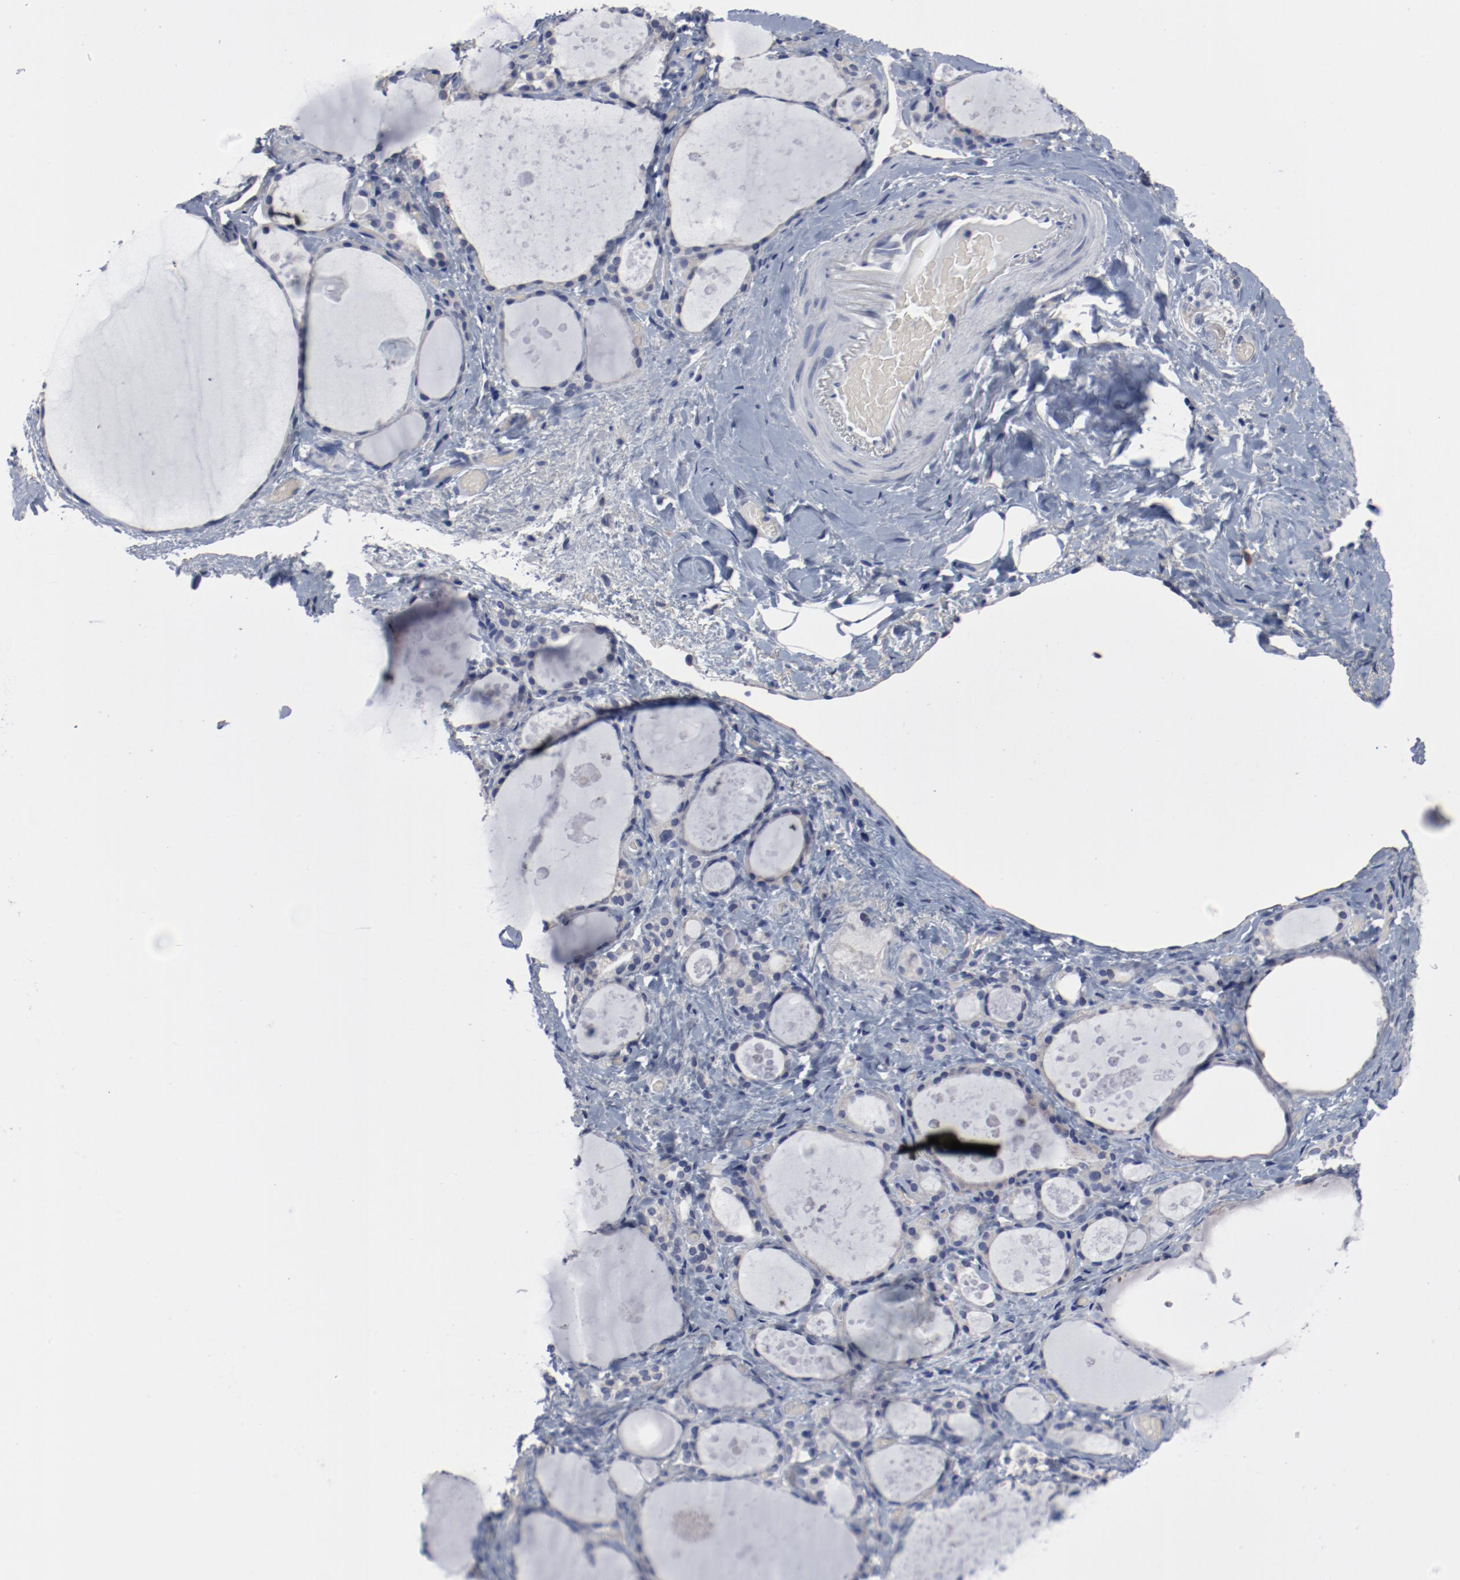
{"staining": {"intensity": "negative", "quantity": "none", "location": "none"}, "tissue": "thyroid gland", "cell_type": "Glandular cells", "image_type": "normal", "snomed": [{"axis": "morphology", "description": "Normal tissue, NOS"}, {"axis": "topography", "description": "Thyroid gland"}], "caption": "Unremarkable thyroid gland was stained to show a protein in brown. There is no significant staining in glandular cells. (Brightfield microscopy of DAB (3,3'-diaminobenzidine) IHC at high magnification).", "gene": "ANKLE2", "patient": {"sex": "female", "age": 75}}